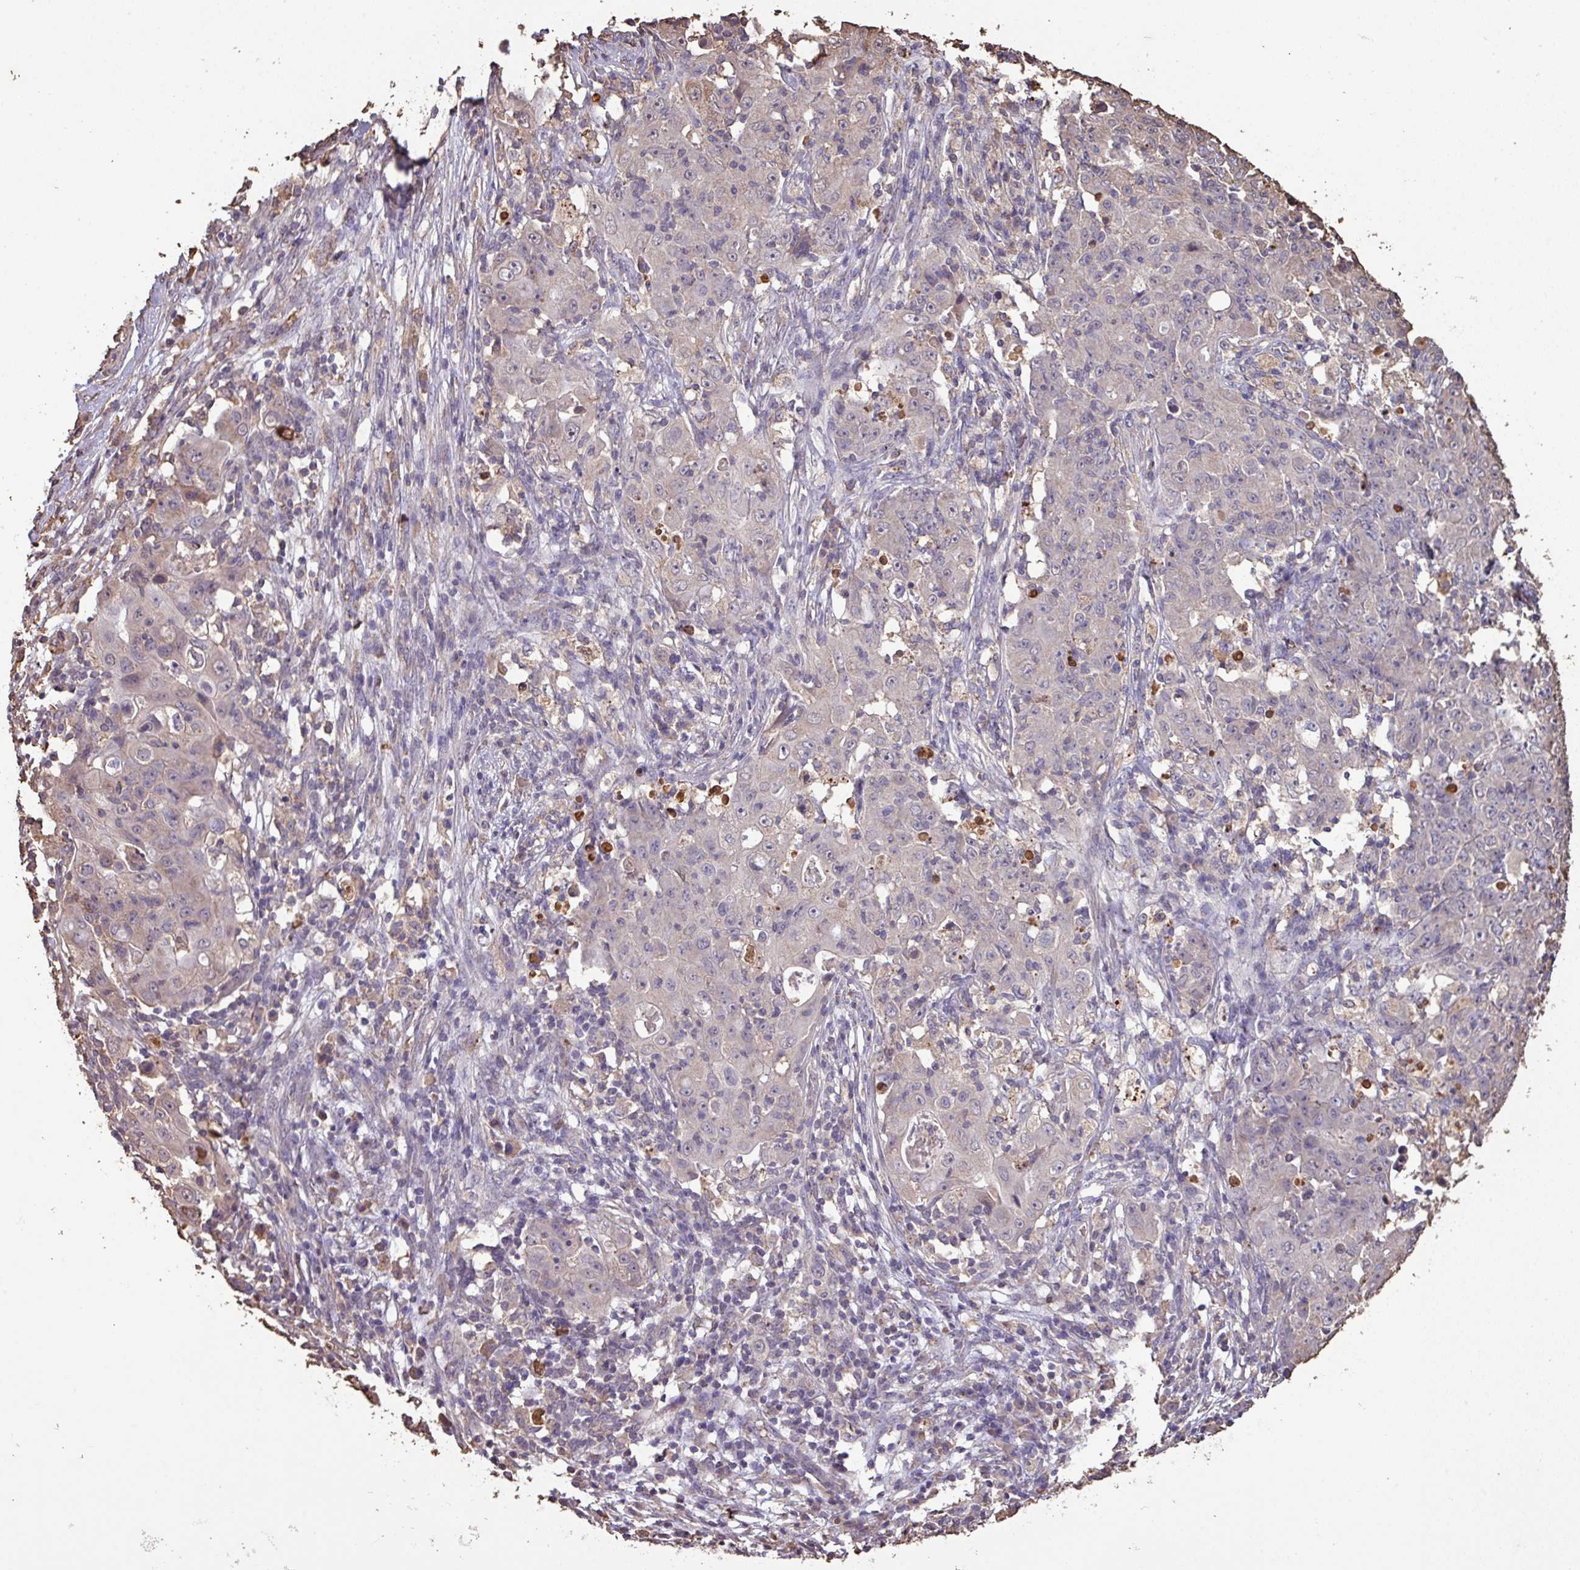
{"staining": {"intensity": "weak", "quantity": "<25%", "location": "cytoplasmic/membranous"}, "tissue": "ovarian cancer", "cell_type": "Tumor cells", "image_type": "cancer", "snomed": [{"axis": "morphology", "description": "Carcinoma, endometroid"}, {"axis": "topography", "description": "Ovary"}], "caption": "Micrograph shows no protein positivity in tumor cells of ovarian cancer (endometroid carcinoma) tissue.", "gene": "CAMK2B", "patient": {"sex": "female", "age": 42}}